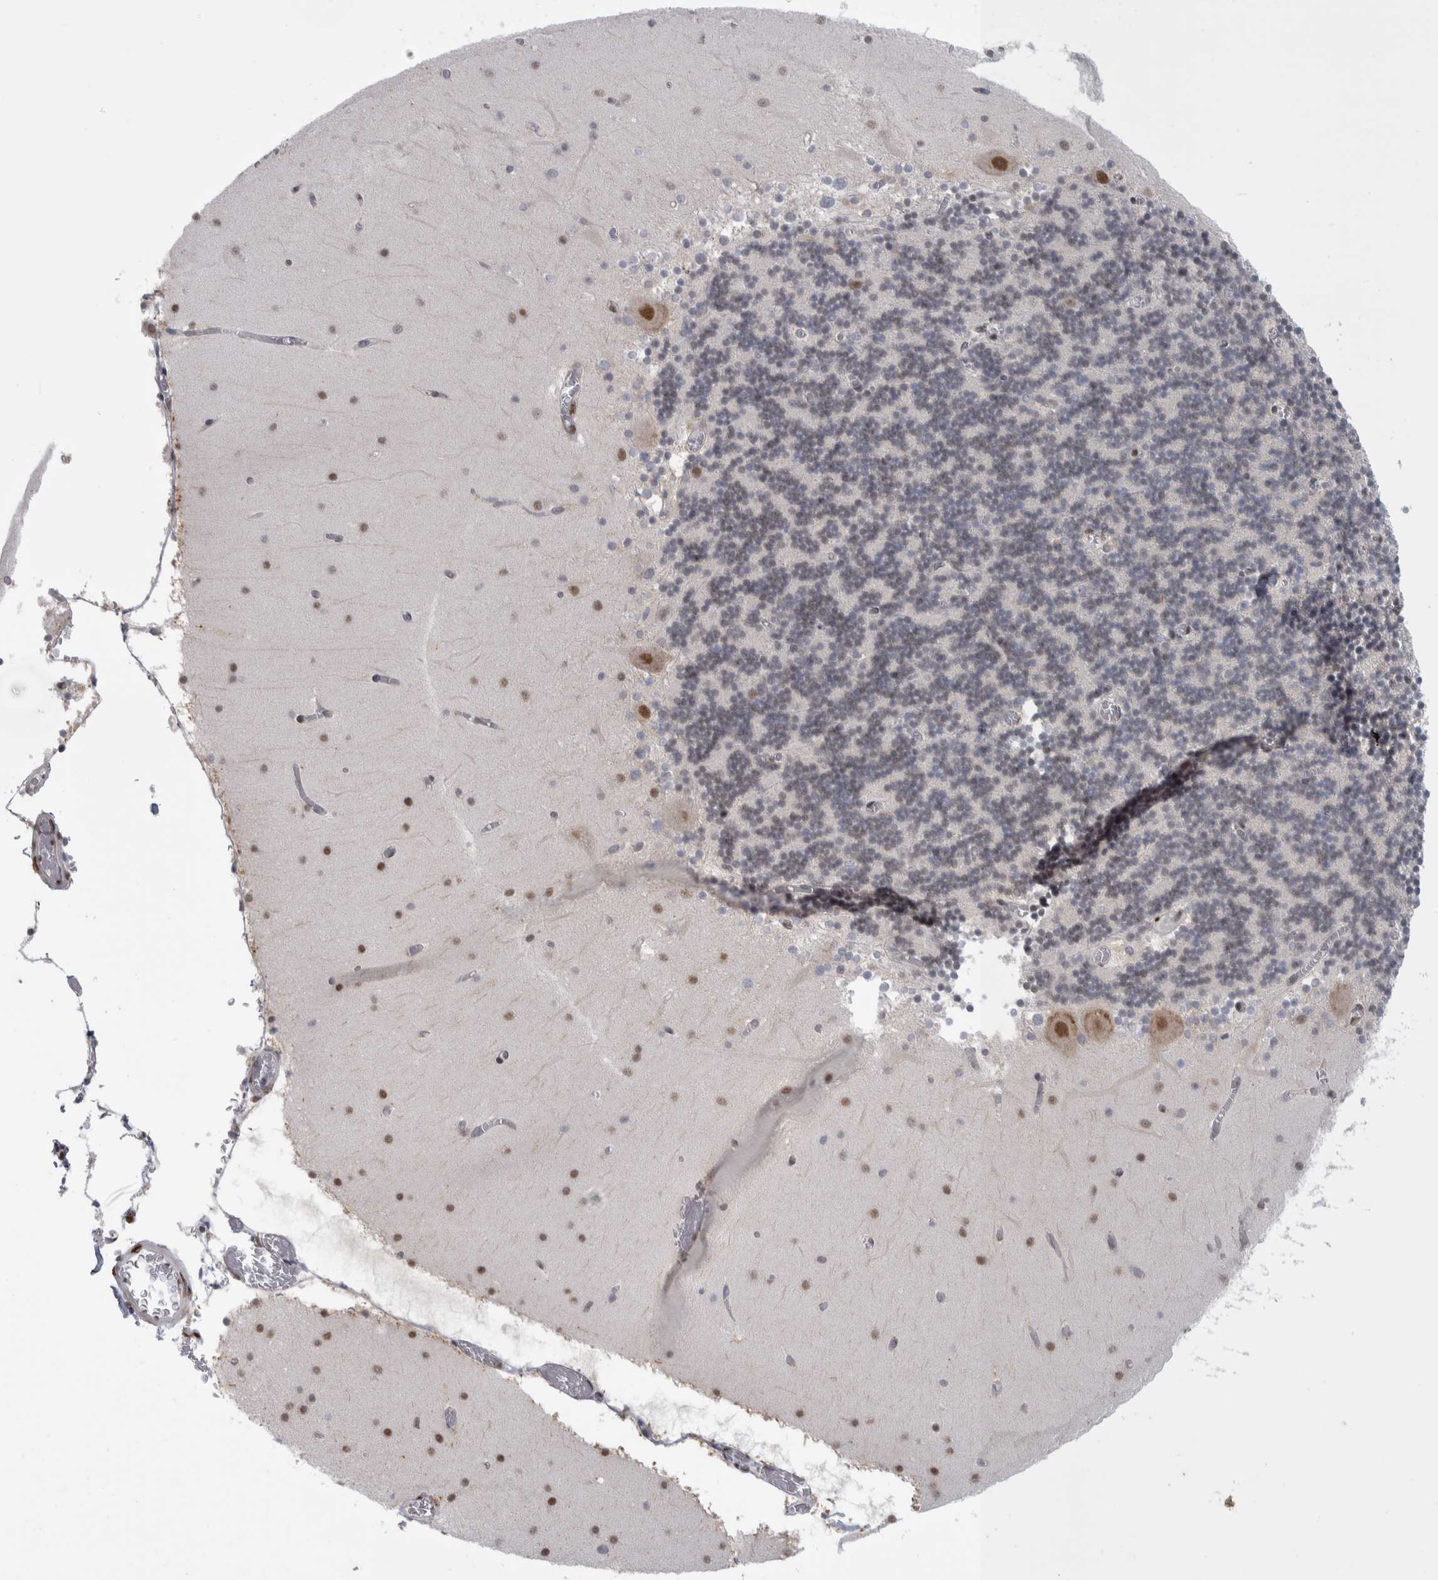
{"staining": {"intensity": "weak", "quantity": "<25%", "location": "cytoplasmic/membranous"}, "tissue": "cerebellum", "cell_type": "Cells in granular layer", "image_type": "normal", "snomed": [{"axis": "morphology", "description": "Normal tissue, NOS"}, {"axis": "topography", "description": "Cerebellum"}], "caption": "This is an immunohistochemistry (IHC) histopathology image of unremarkable cerebellum. There is no staining in cells in granular layer.", "gene": "HEXIM2", "patient": {"sex": "female", "age": 28}}